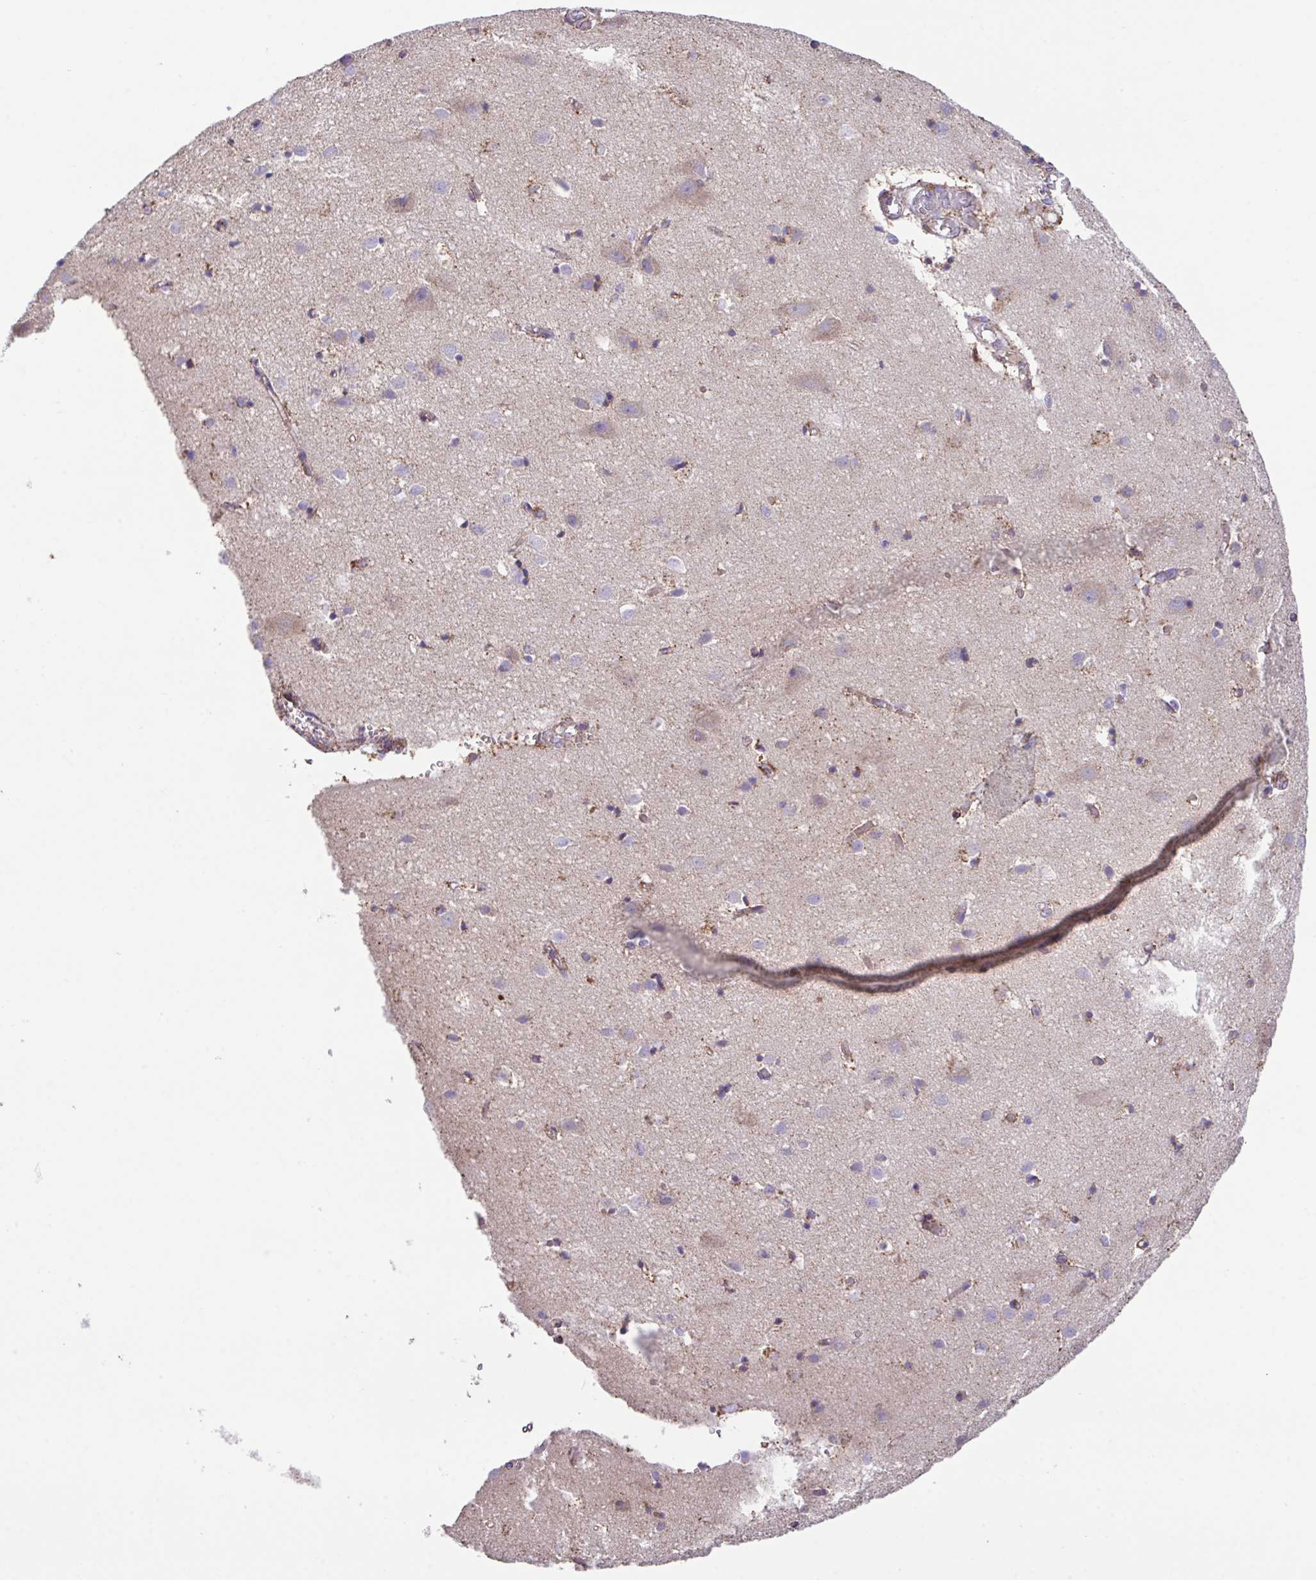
{"staining": {"intensity": "moderate", "quantity": ">75%", "location": "cytoplasmic/membranous"}, "tissue": "cerebral cortex", "cell_type": "Endothelial cells", "image_type": "normal", "snomed": [{"axis": "morphology", "description": "Normal tissue, NOS"}, {"axis": "topography", "description": "Cerebral cortex"}], "caption": "Moderate cytoplasmic/membranous expression for a protein is identified in approximately >75% of endothelial cells of normal cerebral cortex using IHC.", "gene": "PCMTD2", "patient": {"sex": "male", "age": 70}}